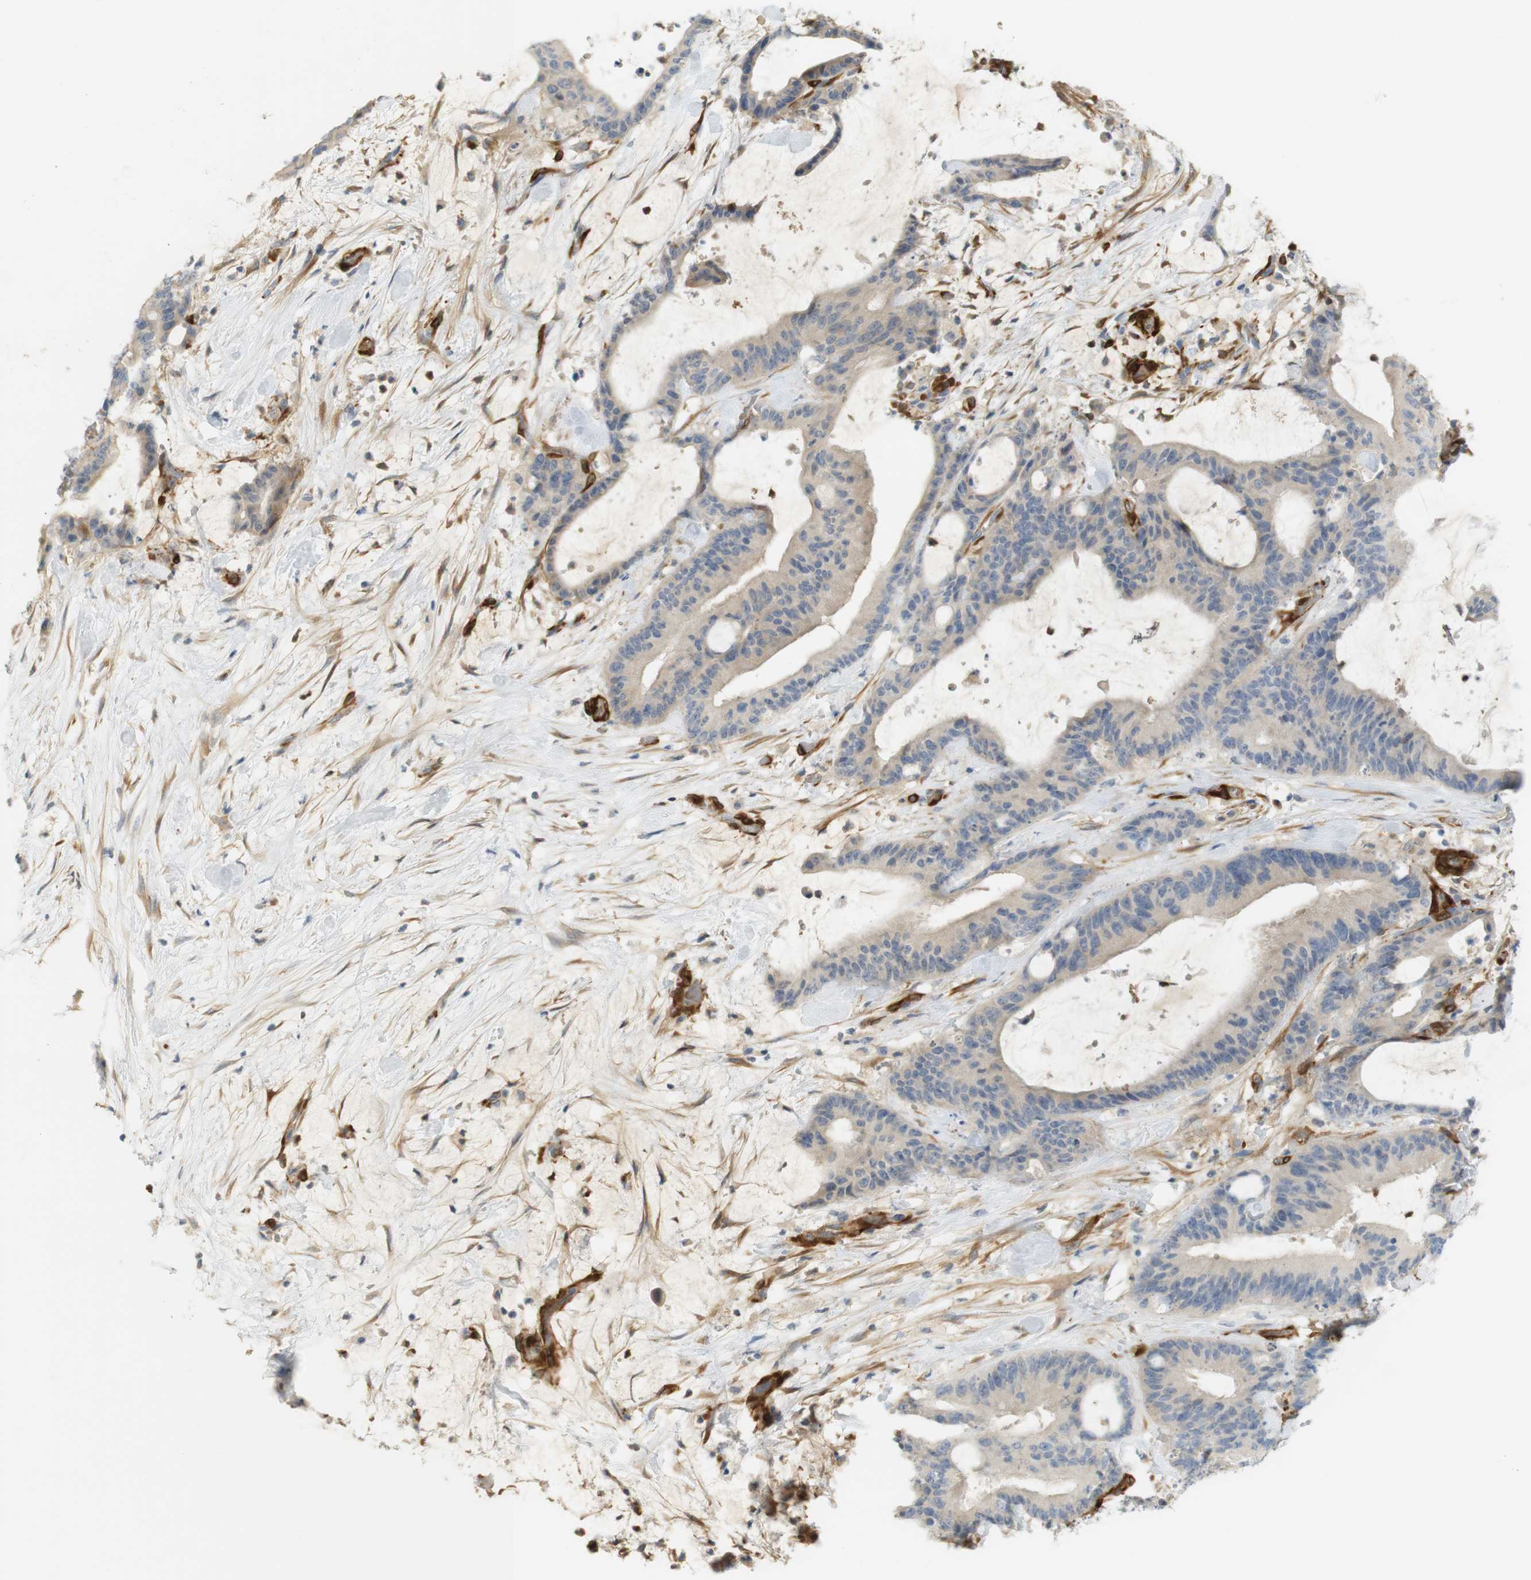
{"staining": {"intensity": "weak", "quantity": "<25%", "location": "cytoplasmic/membranous"}, "tissue": "liver cancer", "cell_type": "Tumor cells", "image_type": "cancer", "snomed": [{"axis": "morphology", "description": "Cholangiocarcinoma"}, {"axis": "topography", "description": "Liver"}], "caption": "Tumor cells show no significant positivity in liver cholangiocarcinoma. (DAB immunohistochemistry (IHC) visualized using brightfield microscopy, high magnification).", "gene": "PDE3A", "patient": {"sex": "female", "age": 73}}